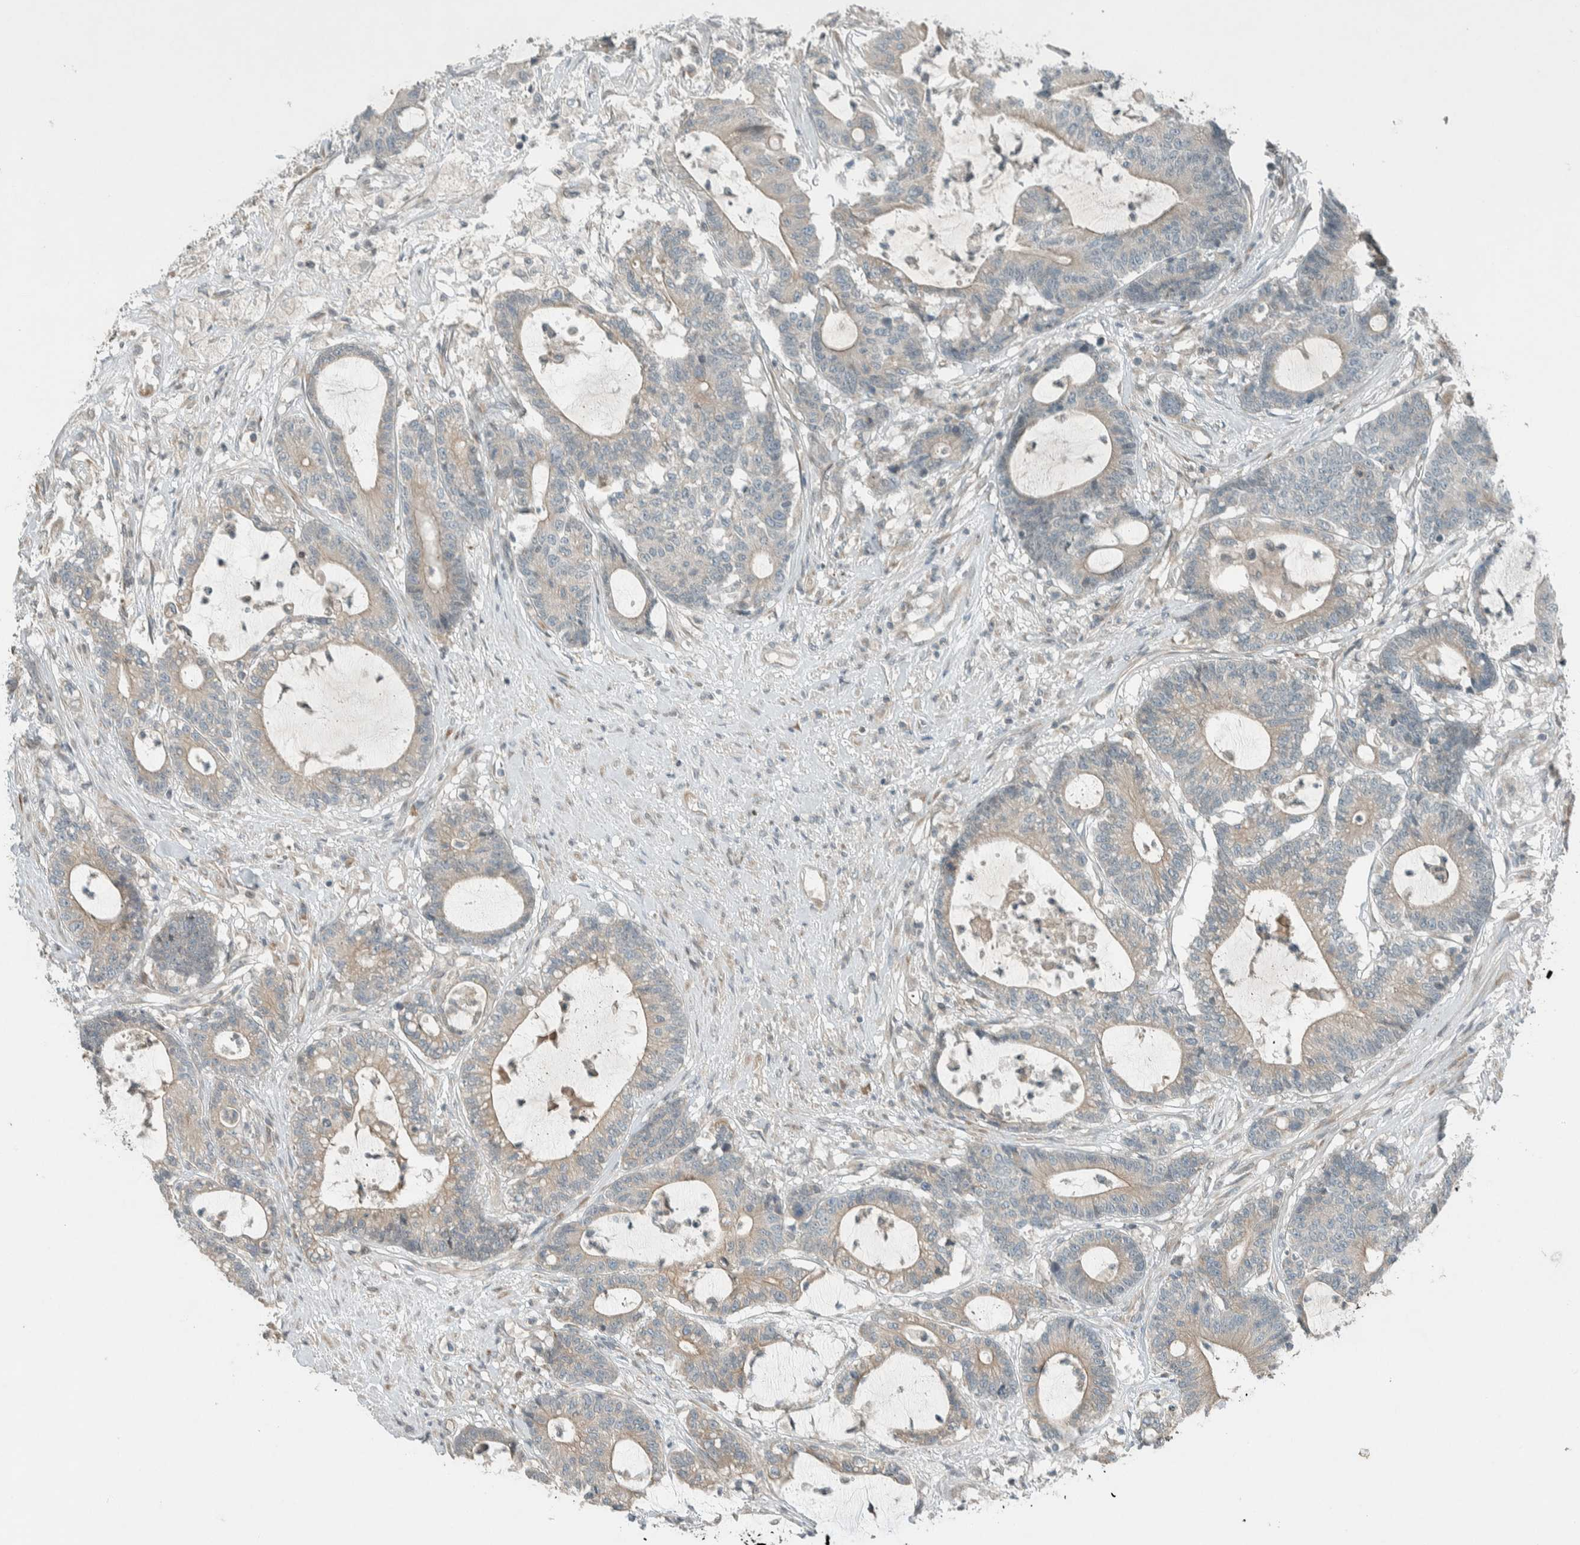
{"staining": {"intensity": "weak", "quantity": "25%-75%", "location": "cytoplasmic/membranous"}, "tissue": "colorectal cancer", "cell_type": "Tumor cells", "image_type": "cancer", "snomed": [{"axis": "morphology", "description": "Adenocarcinoma, NOS"}, {"axis": "topography", "description": "Colon"}], "caption": "Colorectal cancer stained for a protein shows weak cytoplasmic/membranous positivity in tumor cells.", "gene": "SEL1L", "patient": {"sex": "female", "age": 84}}